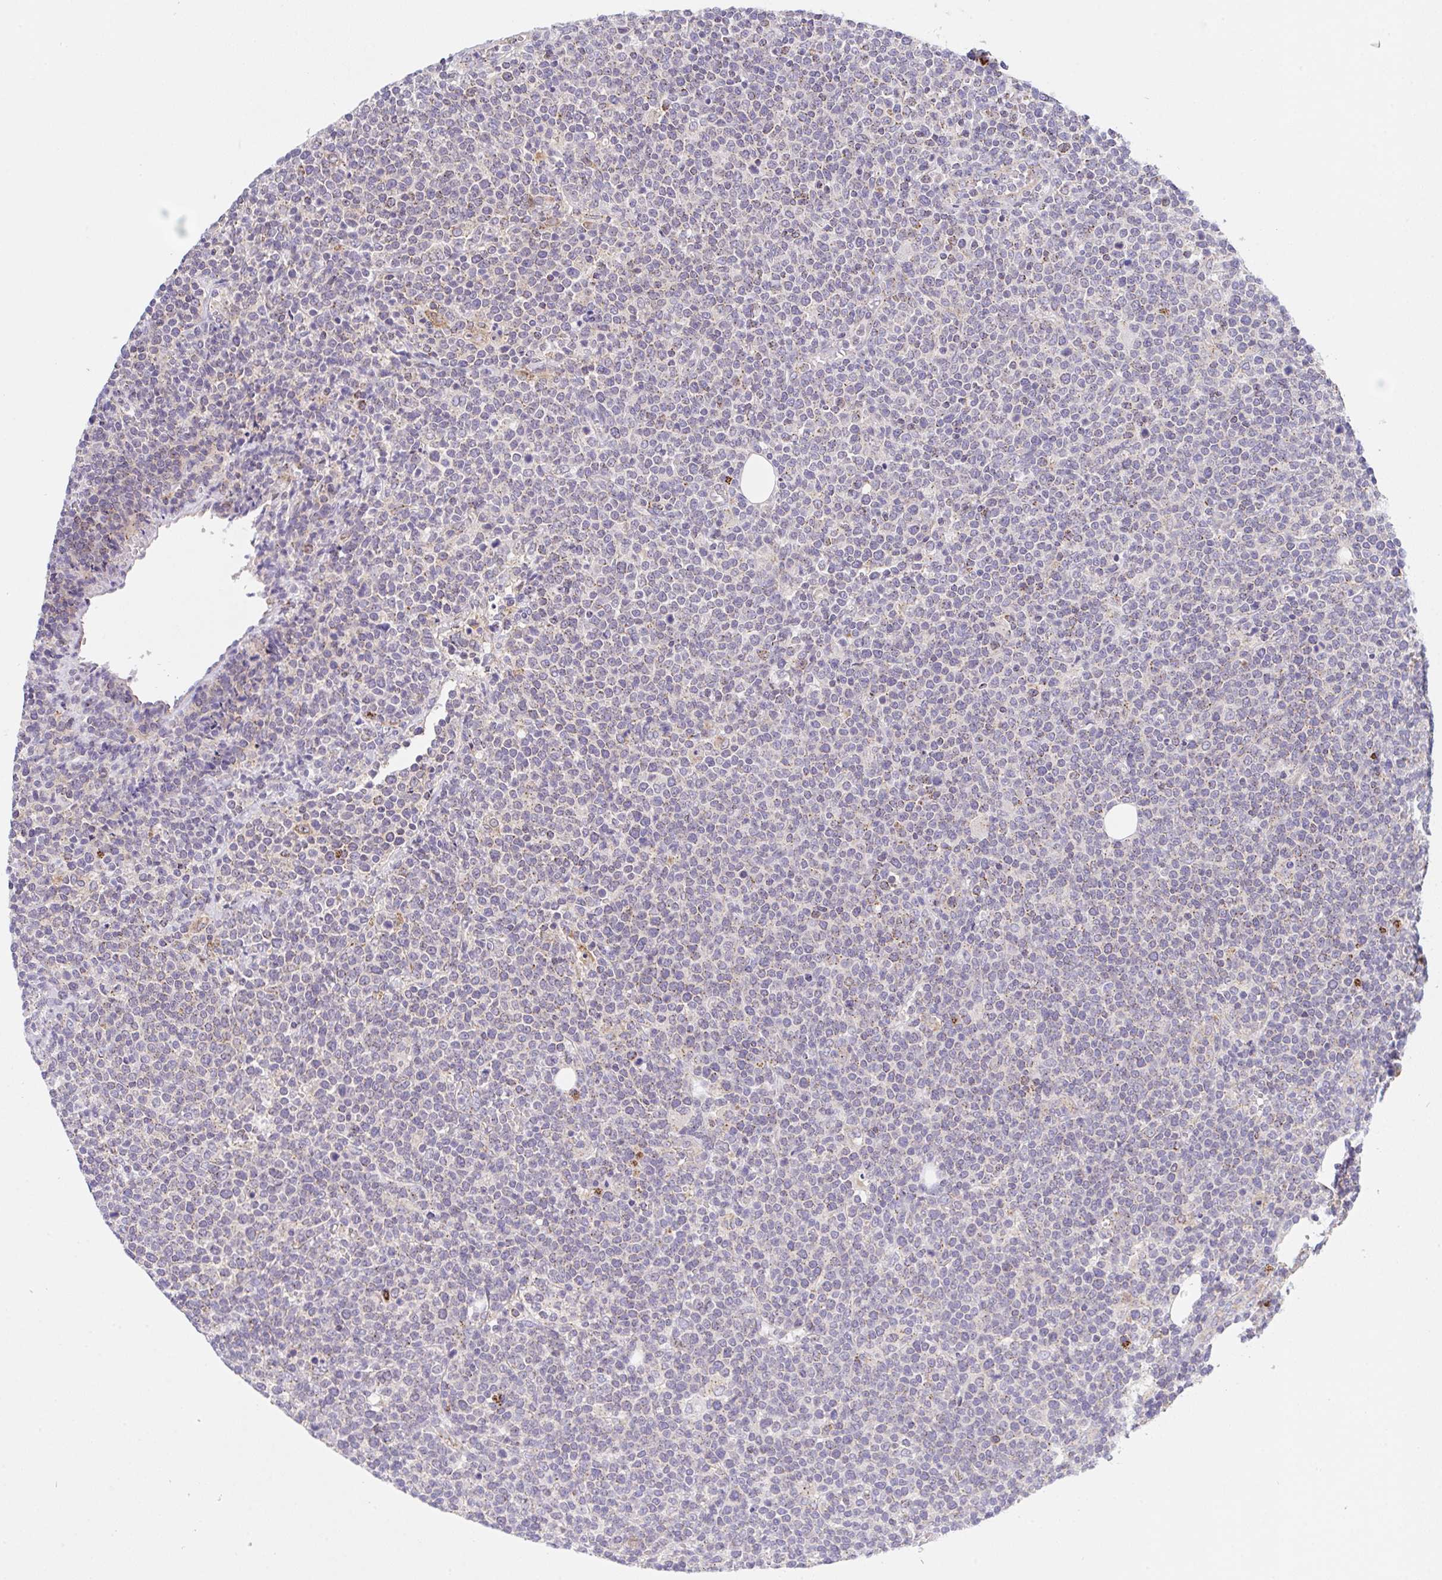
{"staining": {"intensity": "negative", "quantity": "none", "location": "none"}, "tissue": "lymphoma", "cell_type": "Tumor cells", "image_type": "cancer", "snomed": [{"axis": "morphology", "description": "Malignant lymphoma, non-Hodgkin's type, High grade"}, {"axis": "topography", "description": "Lymph node"}], "caption": "Human malignant lymphoma, non-Hodgkin's type (high-grade) stained for a protein using immunohistochemistry (IHC) exhibits no staining in tumor cells.", "gene": "PROSER3", "patient": {"sex": "male", "age": 61}}